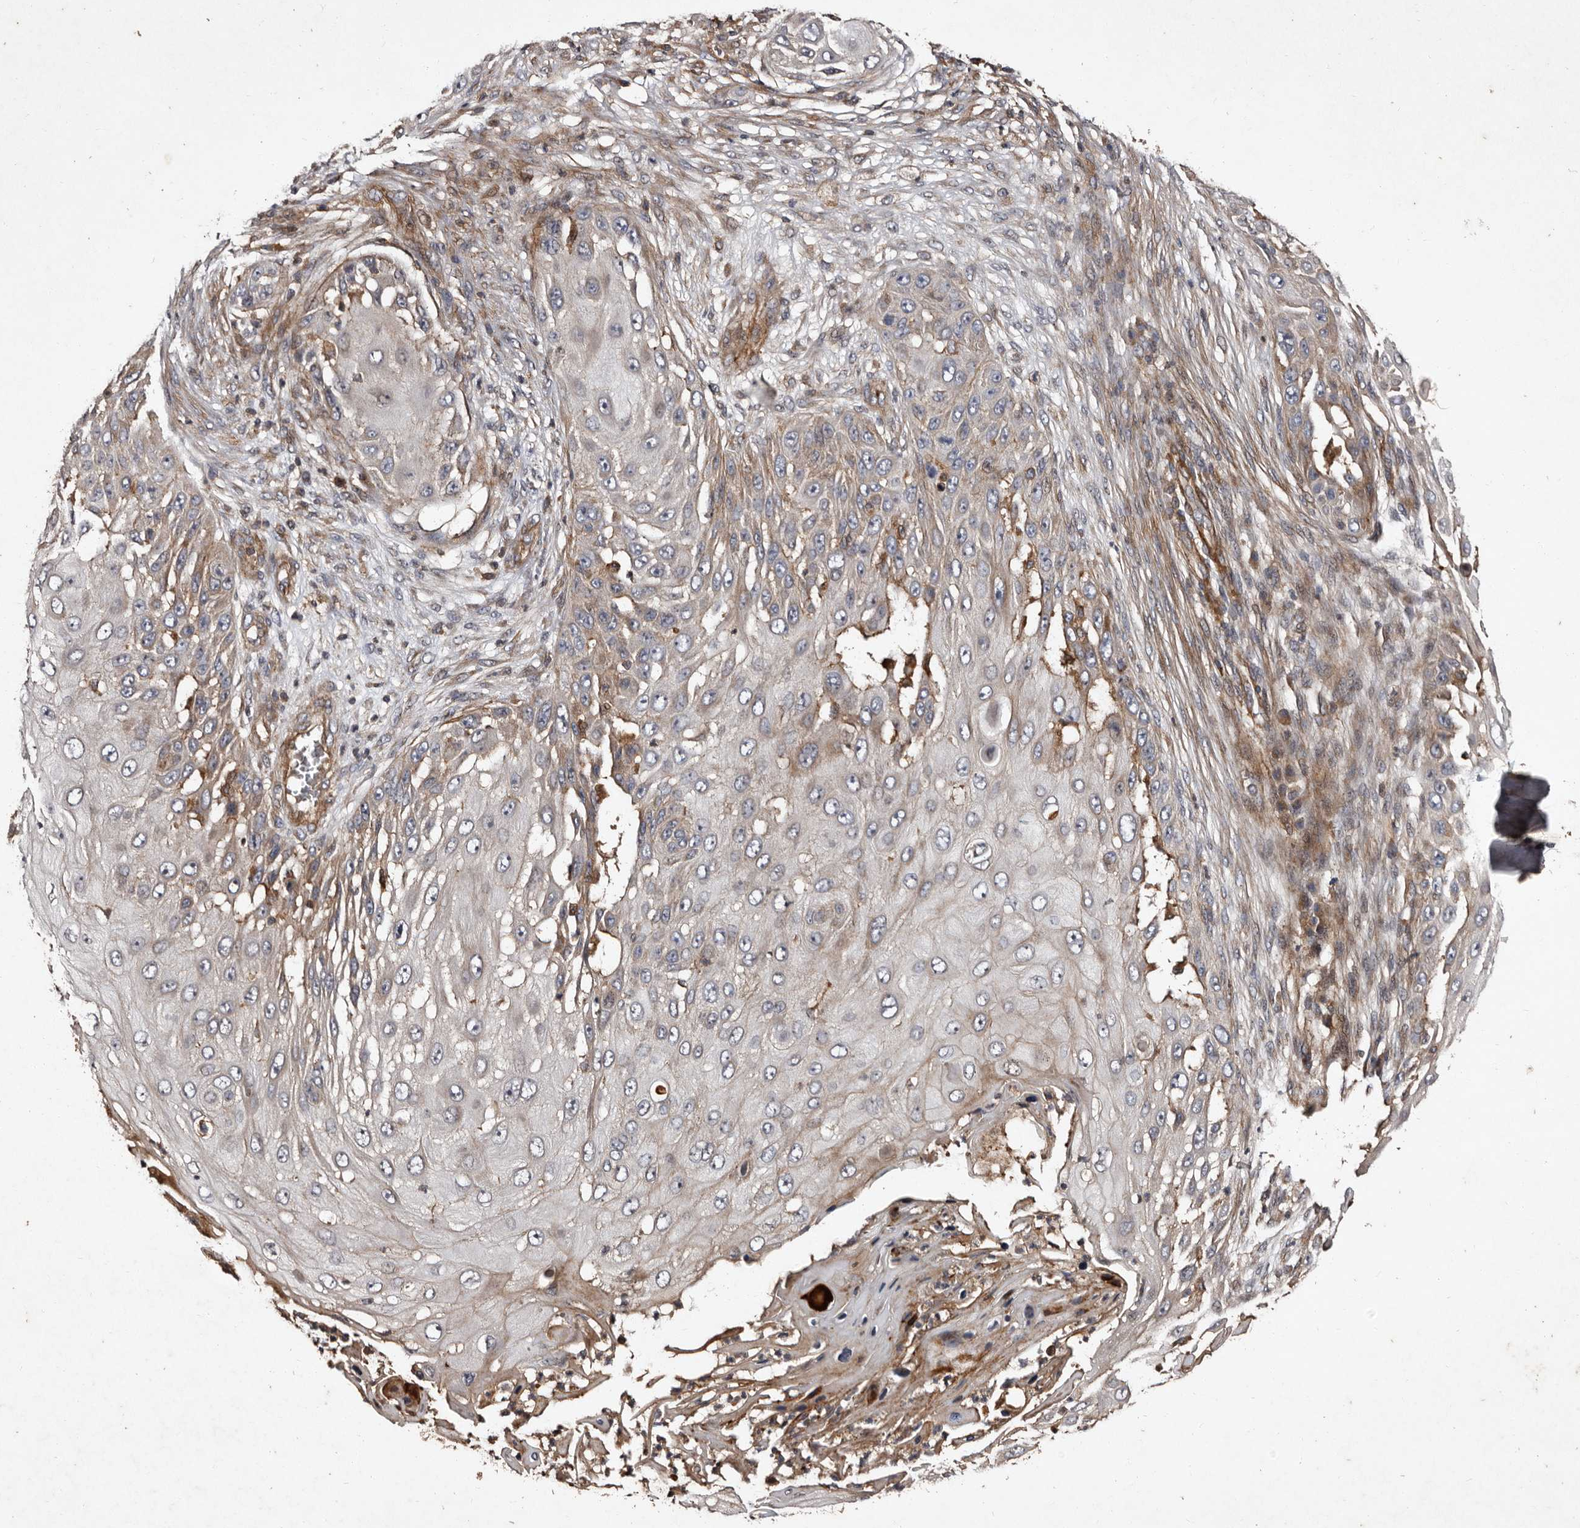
{"staining": {"intensity": "weak", "quantity": "<25%", "location": "cytoplasmic/membranous"}, "tissue": "skin cancer", "cell_type": "Tumor cells", "image_type": "cancer", "snomed": [{"axis": "morphology", "description": "Squamous cell carcinoma, NOS"}, {"axis": "topography", "description": "Skin"}], "caption": "Skin squamous cell carcinoma stained for a protein using IHC exhibits no expression tumor cells.", "gene": "PRKD3", "patient": {"sex": "female", "age": 44}}